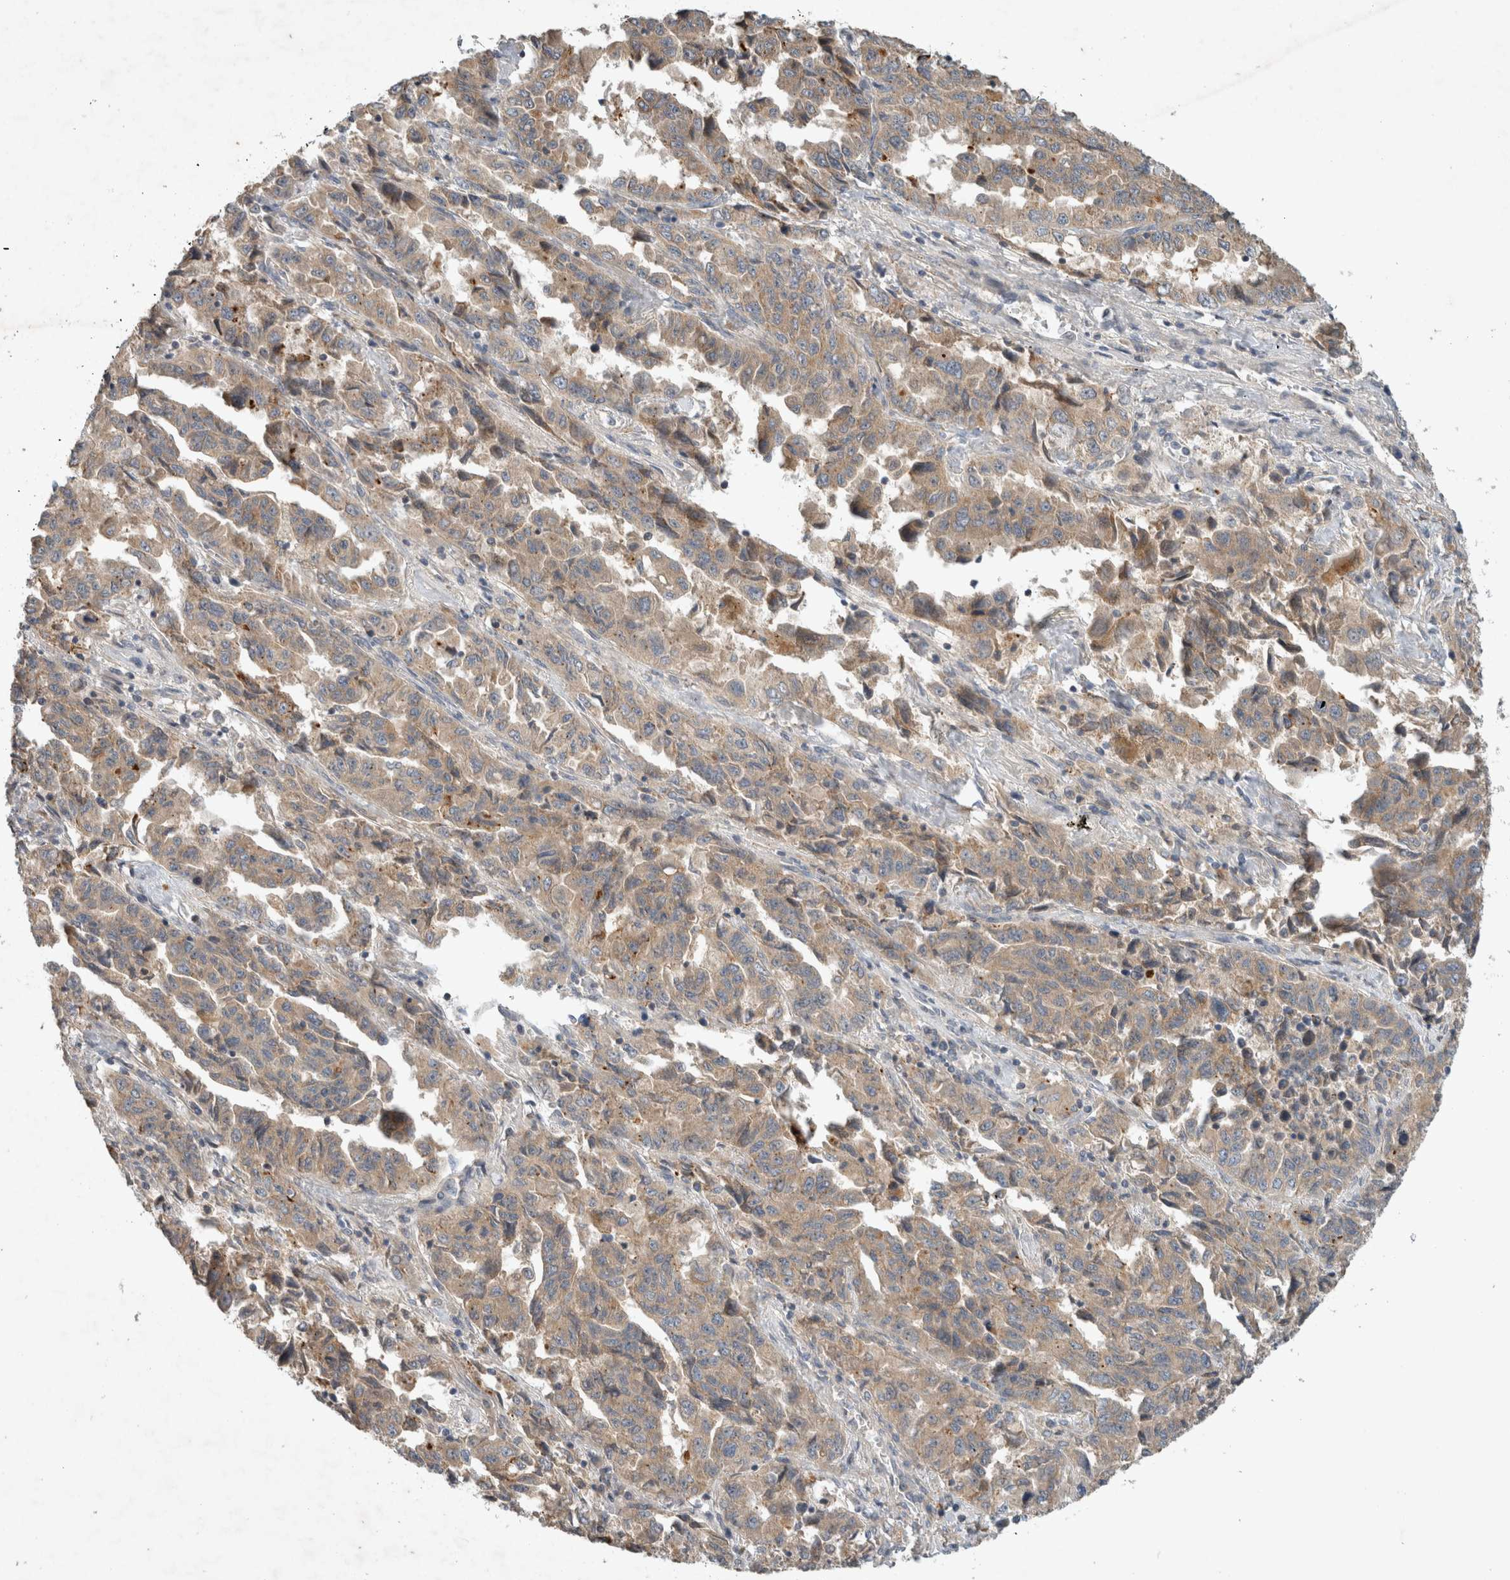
{"staining": {"intensity": "moderate", "quantity": ">75%", "location": "cytoplasmic/membranous"}, "tissue": "lung cancer", "cell_type": "Tumor cells", "image_type": "cancer", "snomed": [{"axis": "morphology", "description": "Adenocarcinoma, NOS"}, {"axis": "topography", "description": "Lung"}], "caption": "Tumor cells demonstrate medium levels of moderate cytoplasmic/membranous expression in approximately >75% of cells in human adenocarcinoma (lung). The staining was performed using DAB (3,3'-diaminobenzidine), with brown indicating positive protein expression. Nuclei are stained blue with hematoxylin.", "gene": "ARMC9", "patient": {"sex": "female", "age": 51}}